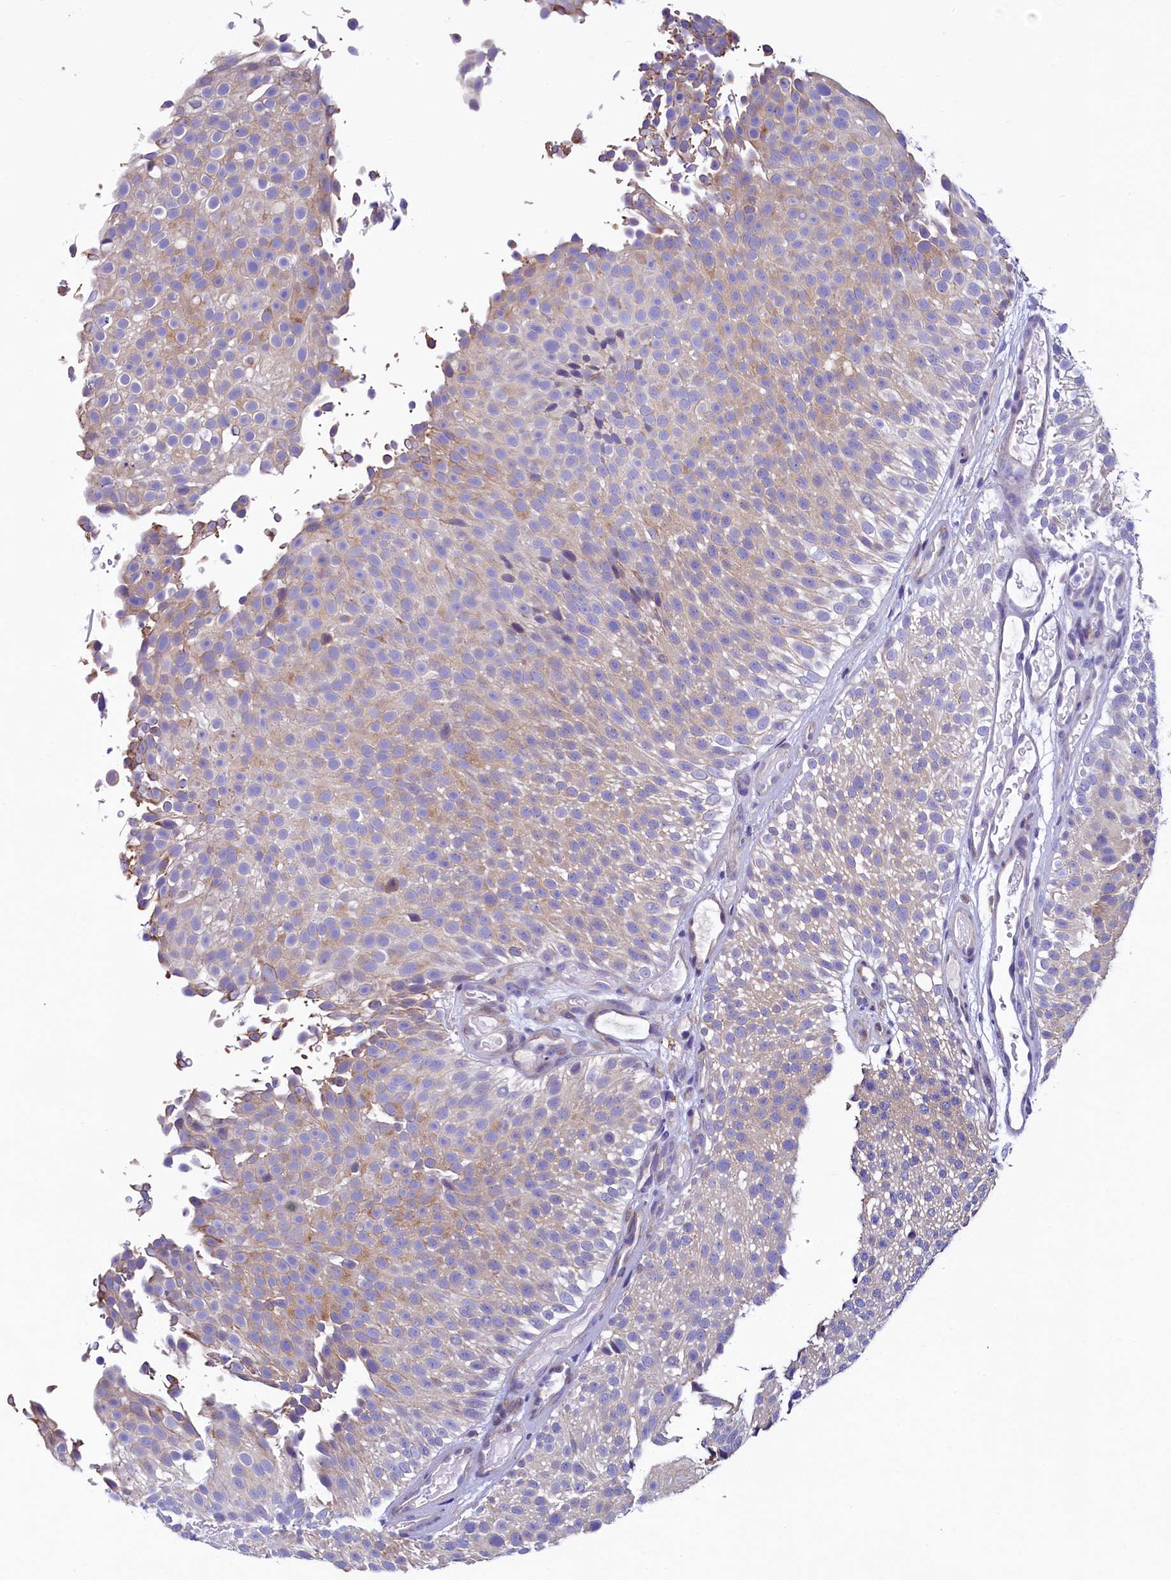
{"staining": {"intensity": "weak", "quantity": "25%-75%", "location": "cytoplasmic/membranous"}, "tissue": "urothelial cancer", "cell_type": "Tumor cells", "image_type": "cancer", "snomed": [{"axis": "morphology", "description": "Urothelial carcinoma, Low grade"}, {"axis": "topography", "description": "Urinary bladder"}], "caption": "A micrograph of low-grade urothelial carcinoma stained for a protein reveals weak cytoplasmic/membranous brown staining in tumor cells. The protein is shown in brown color, while the nuclei are stained blue.", "gene": "KRBOX5", "patient": {"sex": "male", "age": 78}}